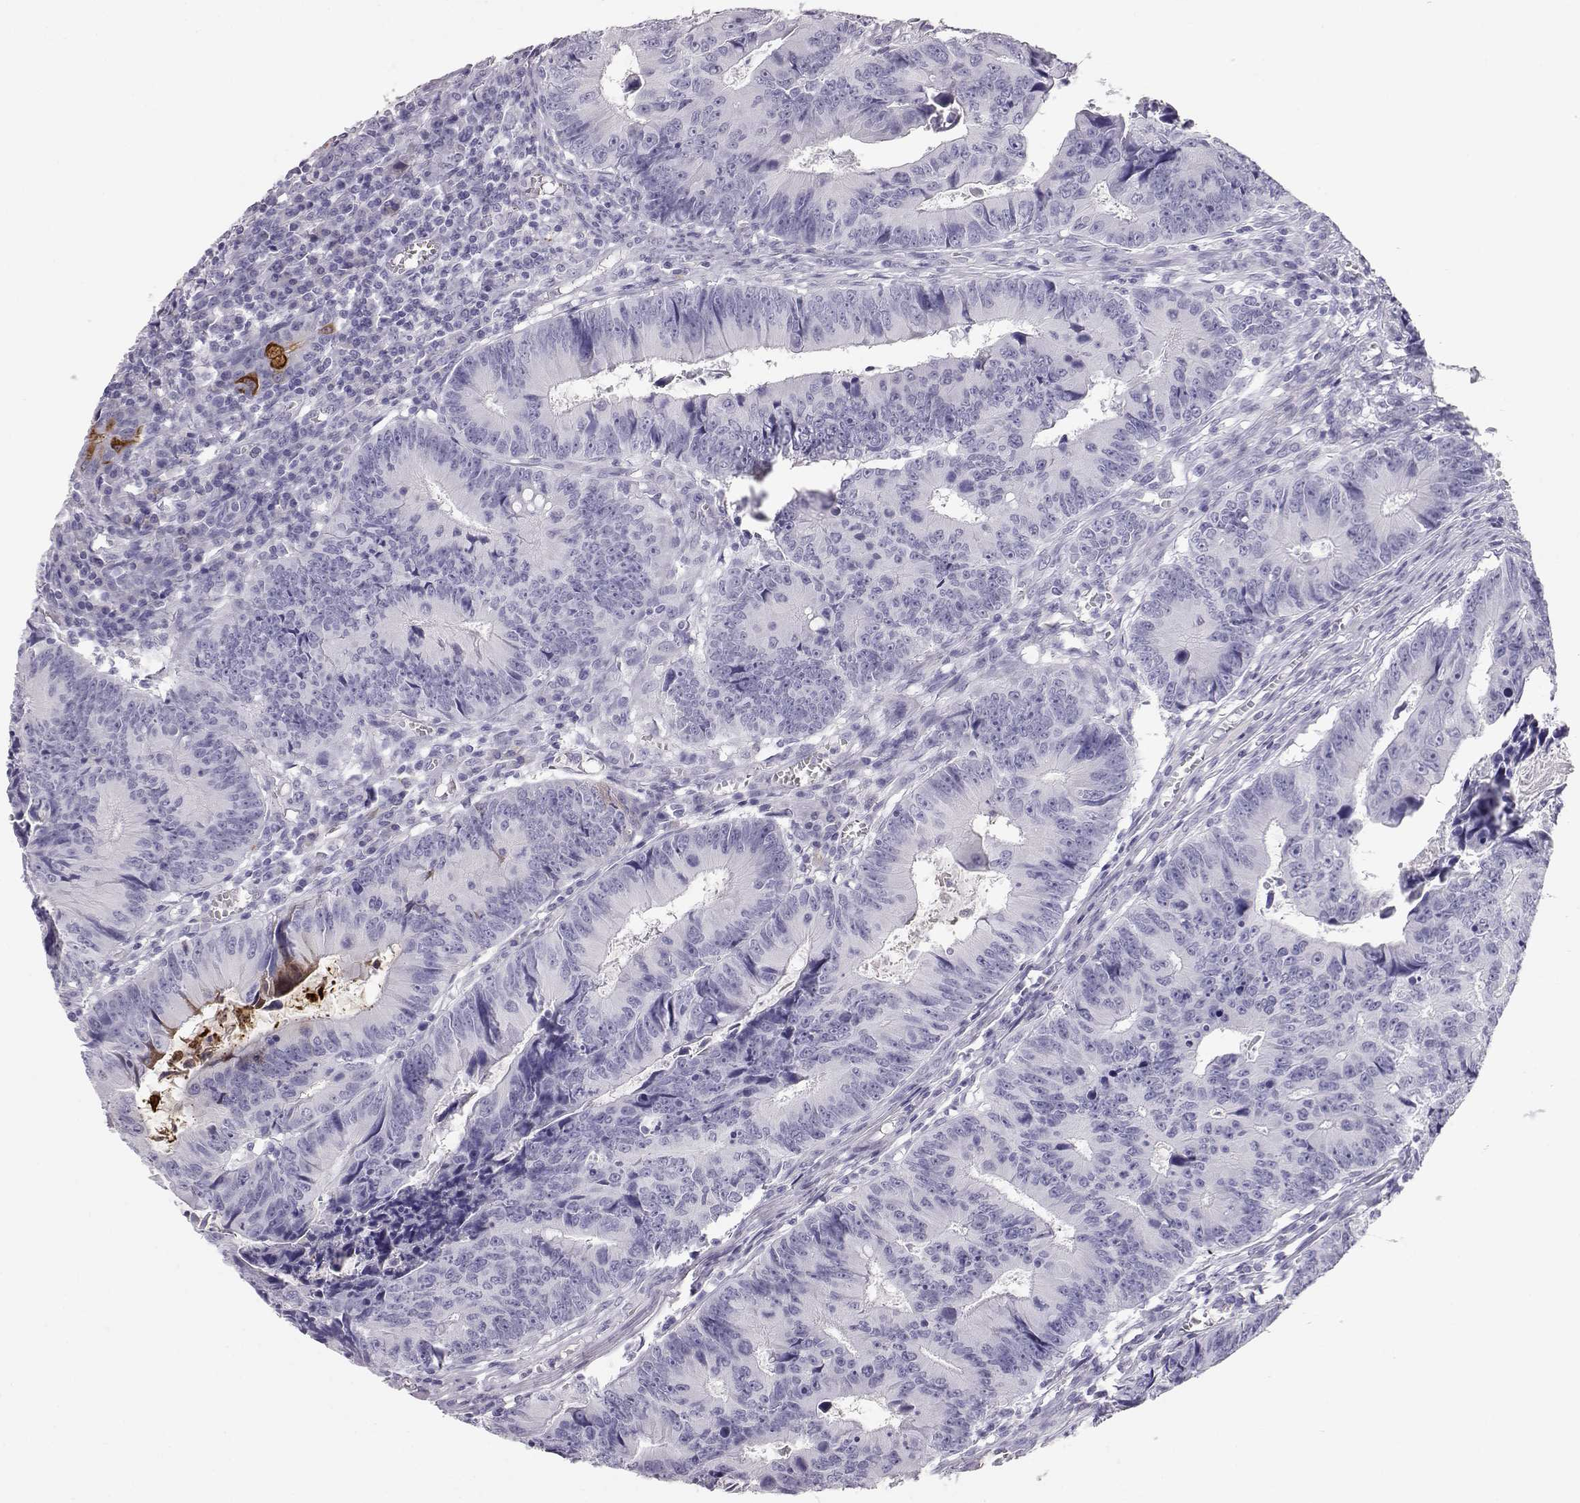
{"staining": {"intensity": "negative", "quantity": "none", "location": "none"}, "tissue": "colorectal cancer", "cell_type": "Tumor cells", "image_type": "cancer", "snomed": [{"axis": "morphology", "description": "Adenocarcinoma, NOS"}, {"axis": "topography", "description": "Colon"}], "caption": "Colorectal adenocarcinoma stained for a protein using immunohistochemistry reveals no staining tumor cells.", "gene": "ITLN2", "patient": {"sex": "female", "age": 87}}